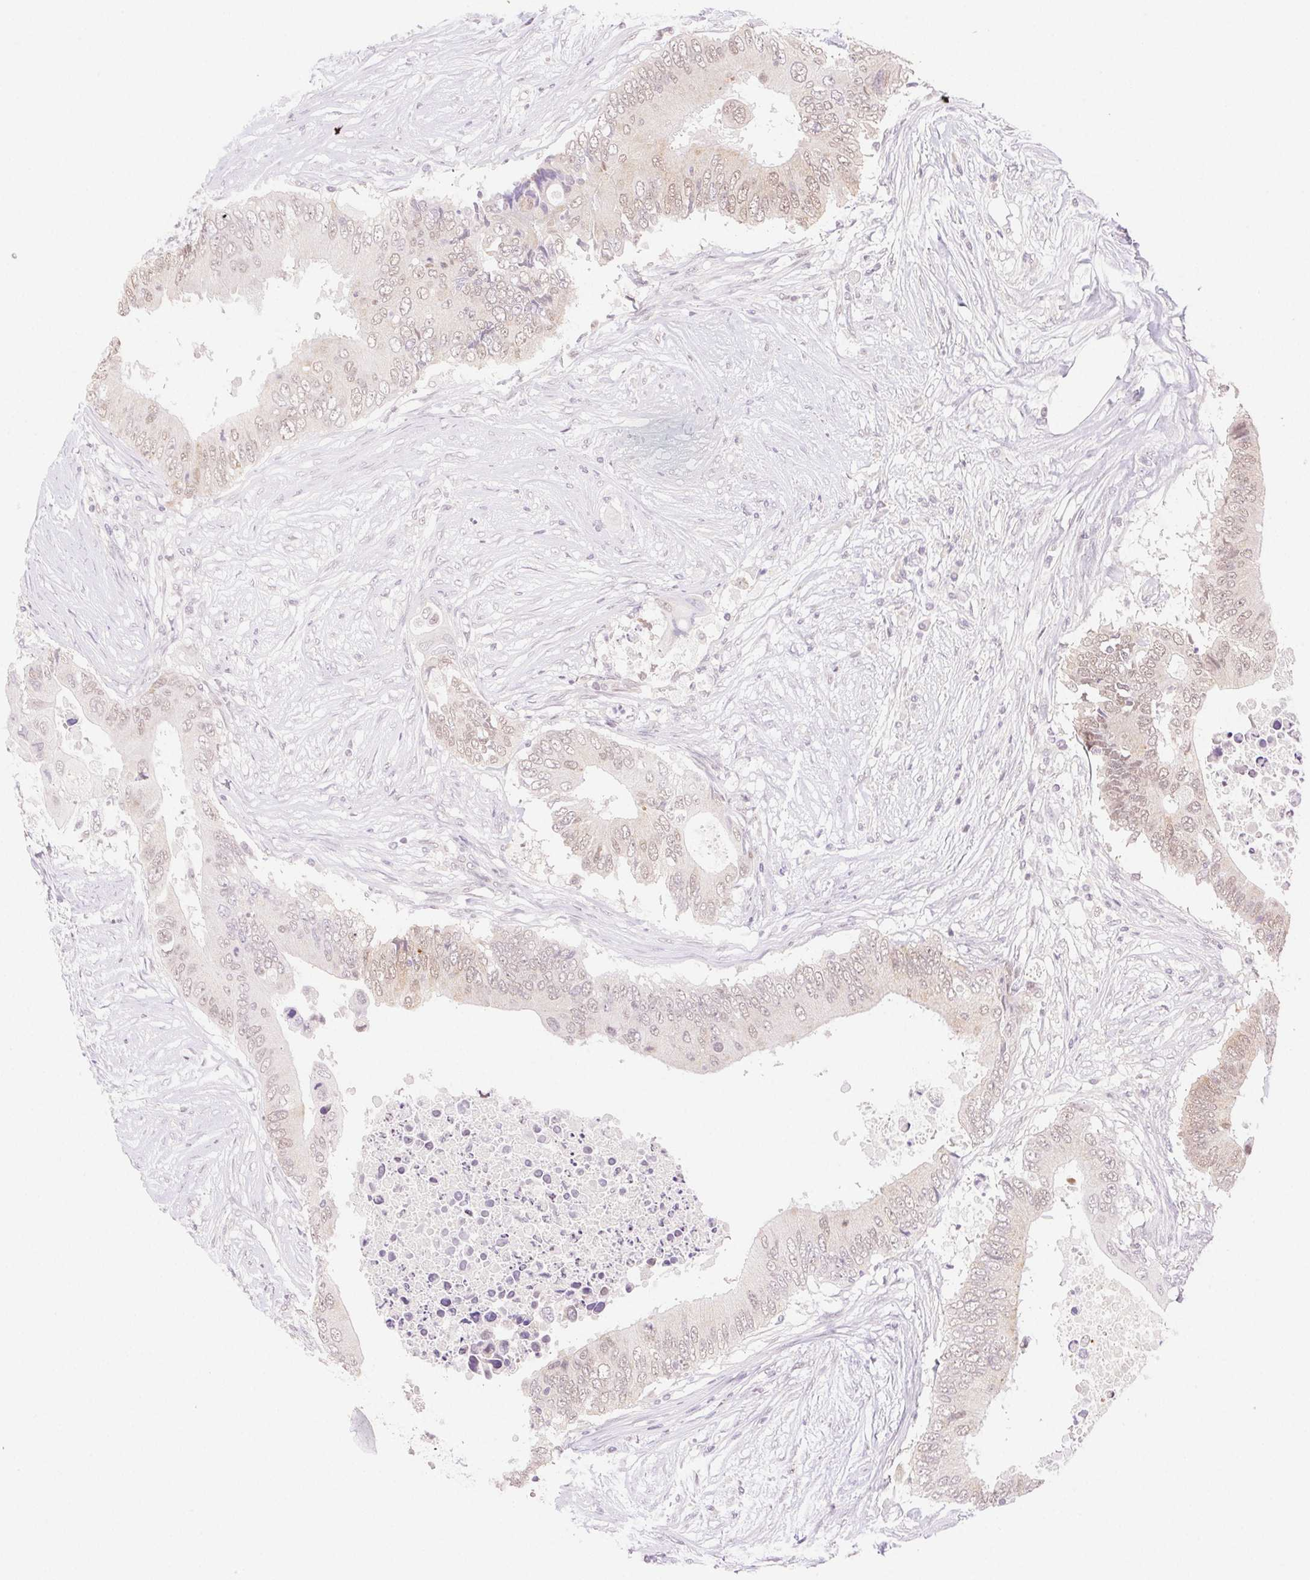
{"staining": {"intensity": "weak", "quantity": "25%-75%", "location": "nuclear"}, "tissue": "colorectal cancer", "cell_type": "Tumor cells", "image_type": "cancer", "snomed": [{"axis": "morphology", "description": "Adenocarcinoma, NOS"}, {"axis": "topography", "description": "Colon"}], "caption": "Adenocarcinoma (colorectal) stained for a protein exhibits weak nuclear positivity in tumor cells.", "gene": "H2AZ2", "patient": {"sex": "male", "age": 71}}